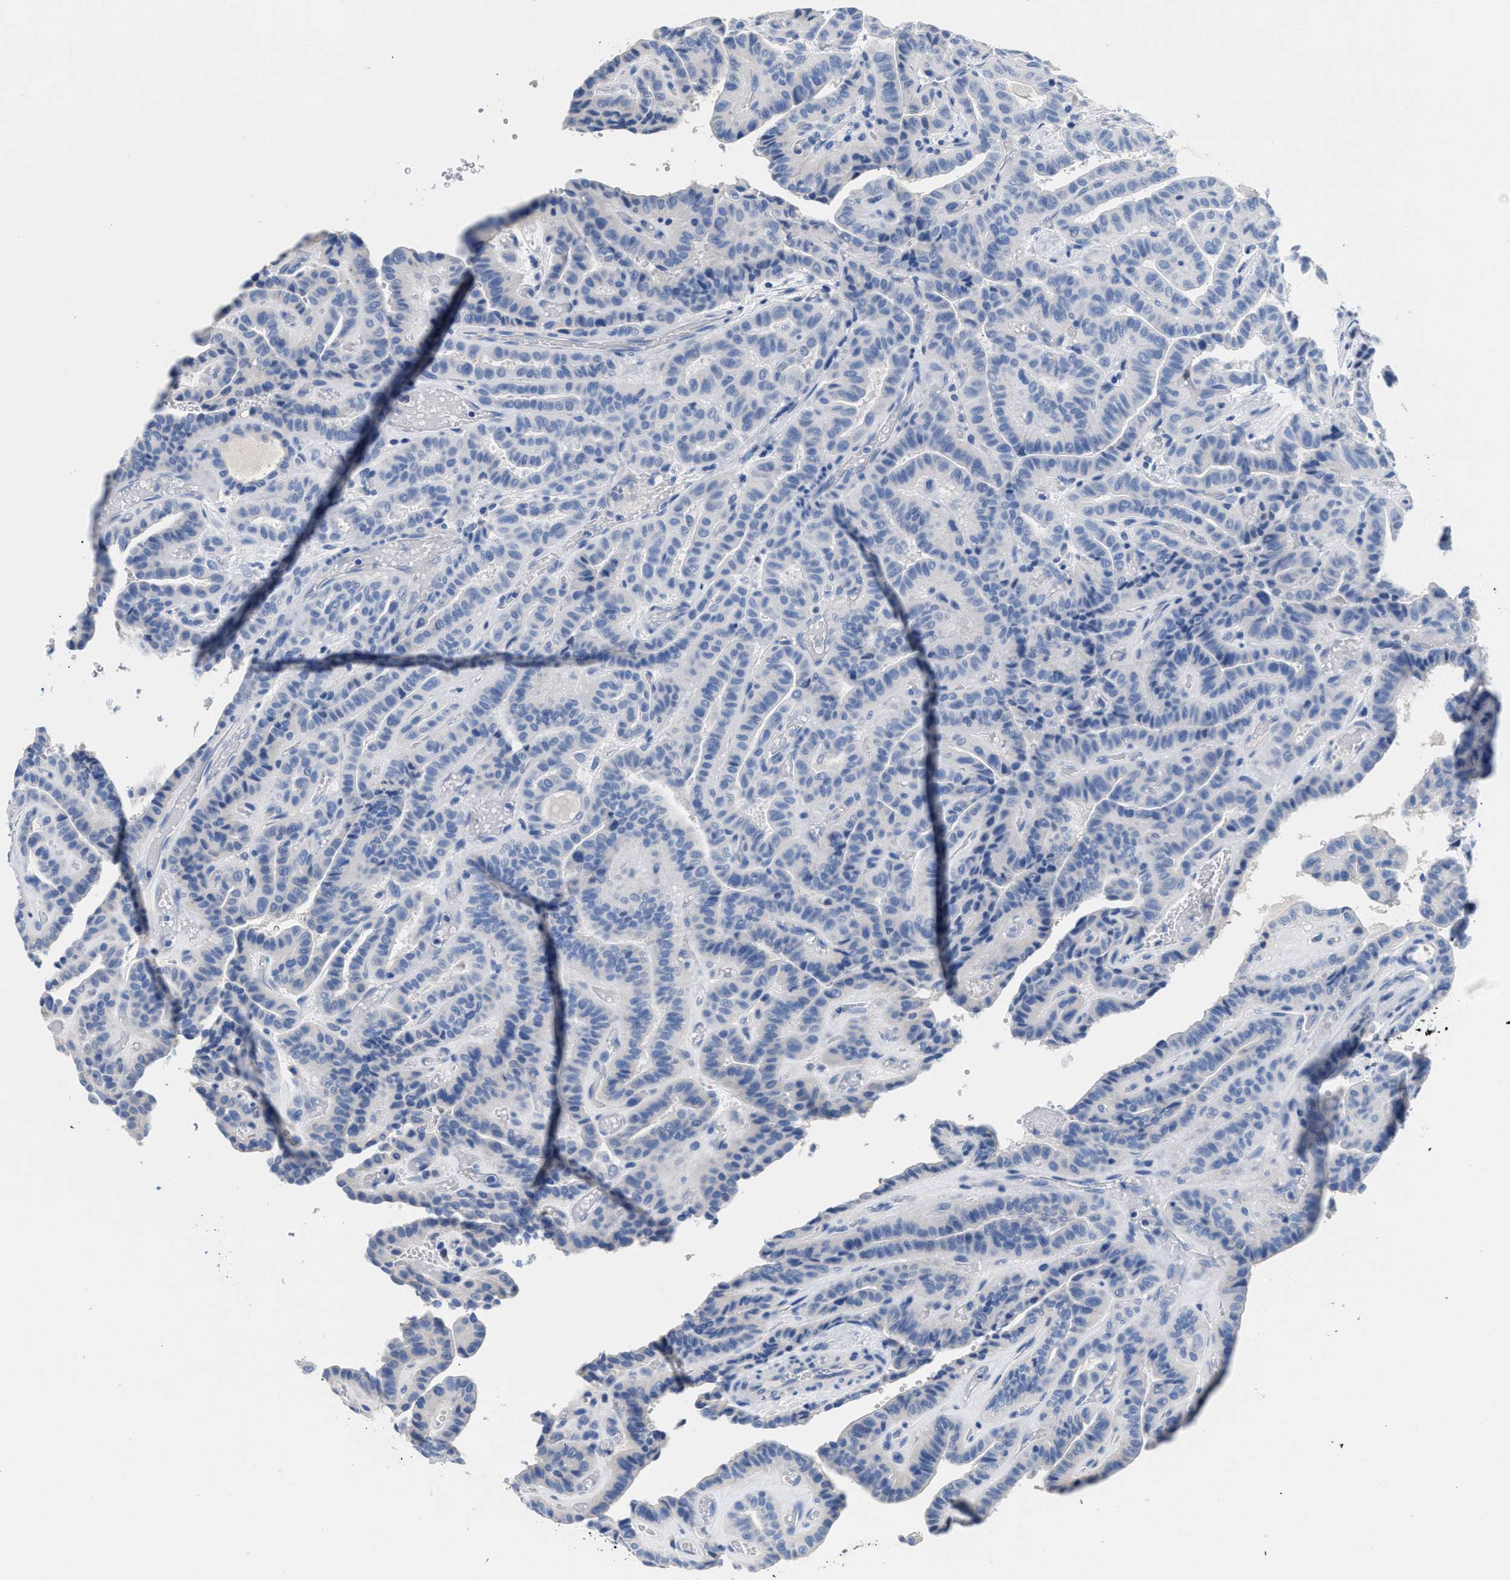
{"staining": {"intensity": "negative", "quantity": "none", "location": "none"}, "tissue": "thyroid cancer", "cell_type": "Tumor cells", "image_type": "cancer", "snomed": [{"axis": "morphology", "description": "Papillary adenocarcinoma, NOS"}, {"axis": "topography", "description": "Thyroid gland"}], "caption": "Immunohistochemical staining of papillary adenocarcinoma (thyroid) exhibits no significant expression in tumor cells. The staining is performed using DAB (3,3'-diaminobenzidine) brown chromogen with nuclei counter-stained in using hematoxylin.", "gene": "SLFN13", "patient": {"sex": "male", "age": 77}}